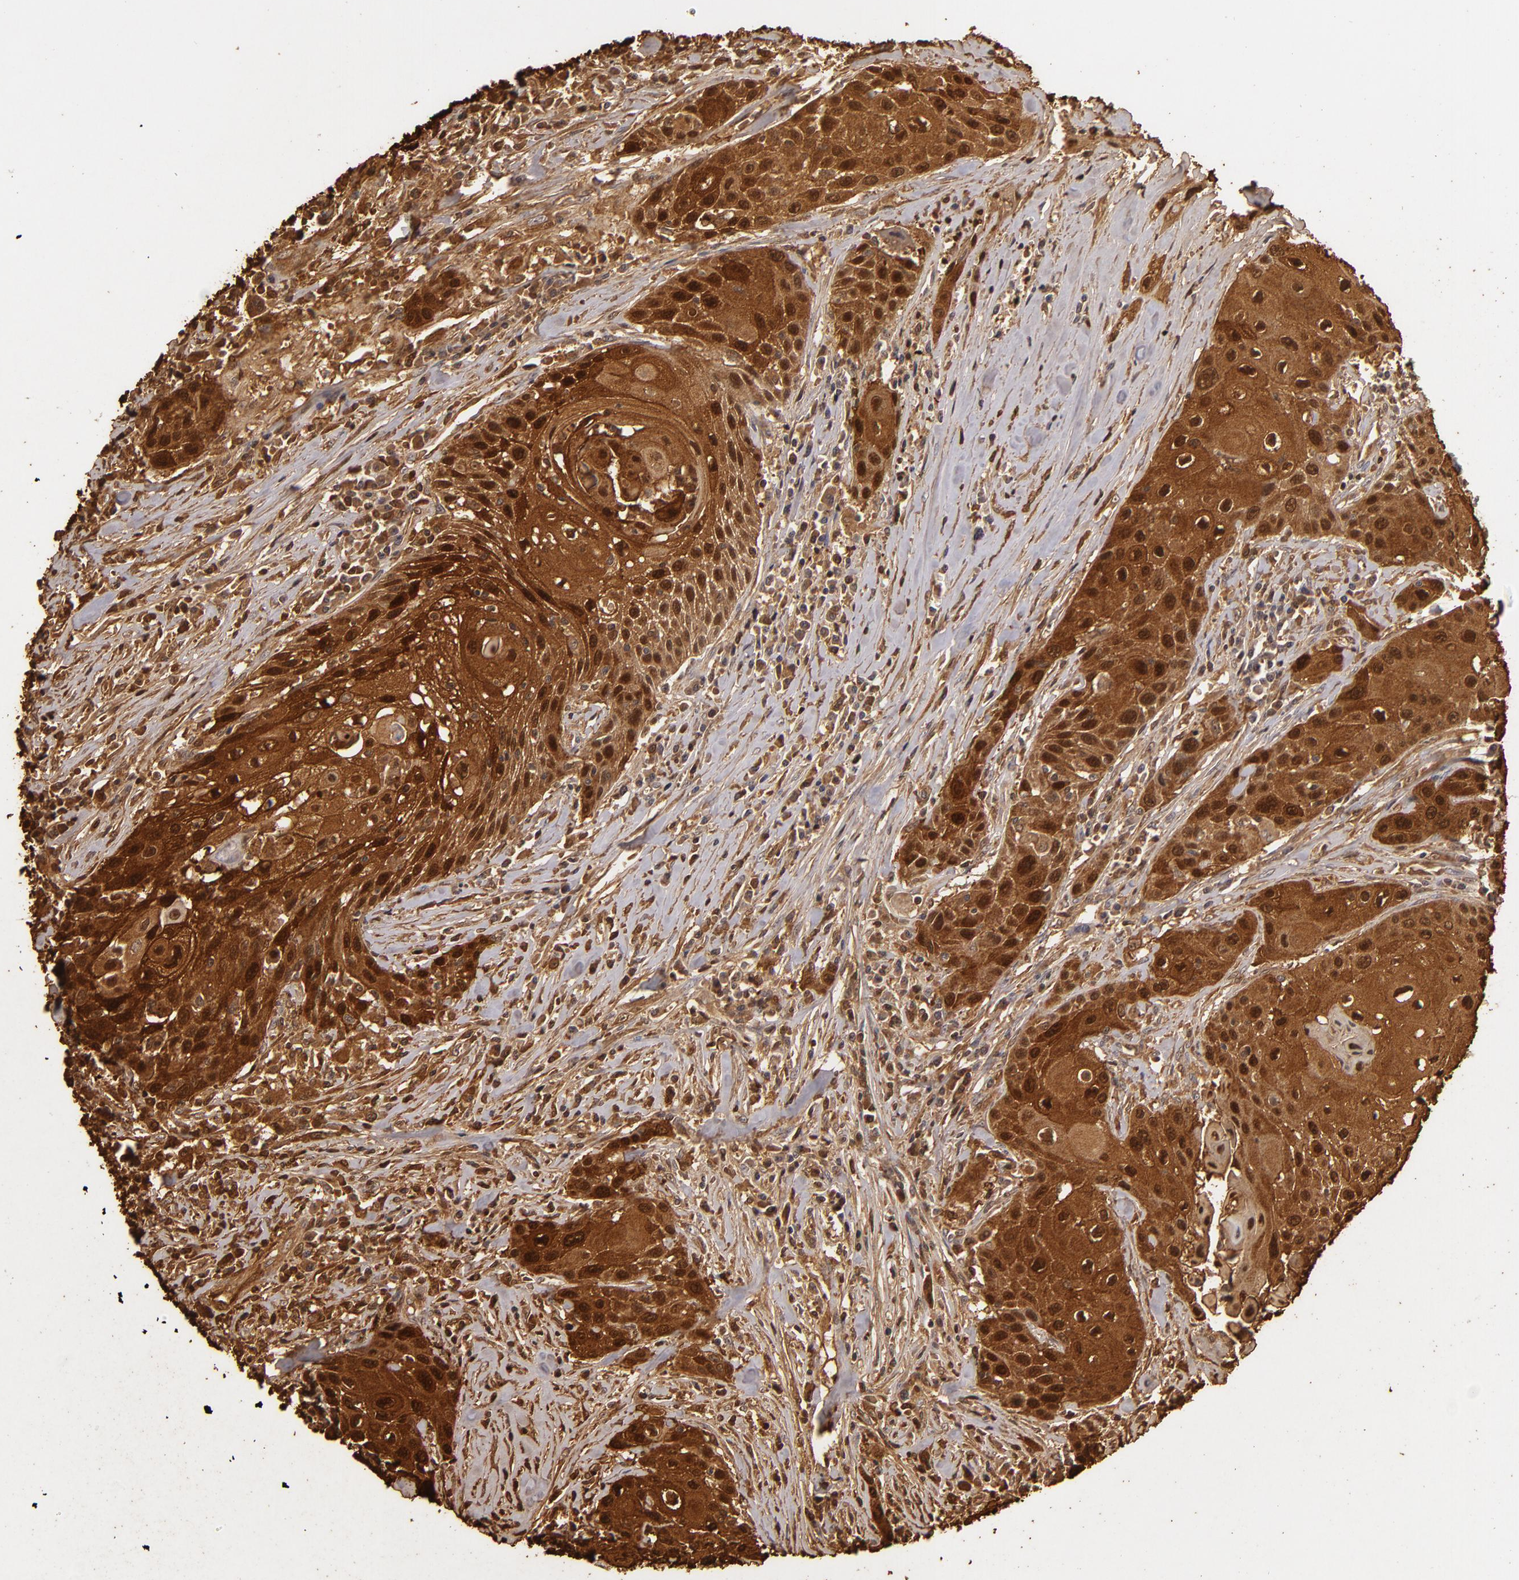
{"staining": {"intensity": "strong", "quantity": ">75%", "location": "cytoplasmic/membranous,nuclear"}, "tissue": "head and neck cancer", "cell_type": "Tumor cells", "image_type": "cancer", "snomed": [{"axis": "morphology", "description": "Squamous cell carcinoma, NOS"}, {"axis": "topography", "description": "Oral tissue"}, {"axis": "topography", "description": "Head-Neck"}], "caption": "Head and neck cancer stained for a protein (brown) displays strong cytoplasmic/membranous and nuclear positive positivity in about >75% of tumor cells.", "gene": "S100A2", "patient": {"sex": "female", "age": 82}}